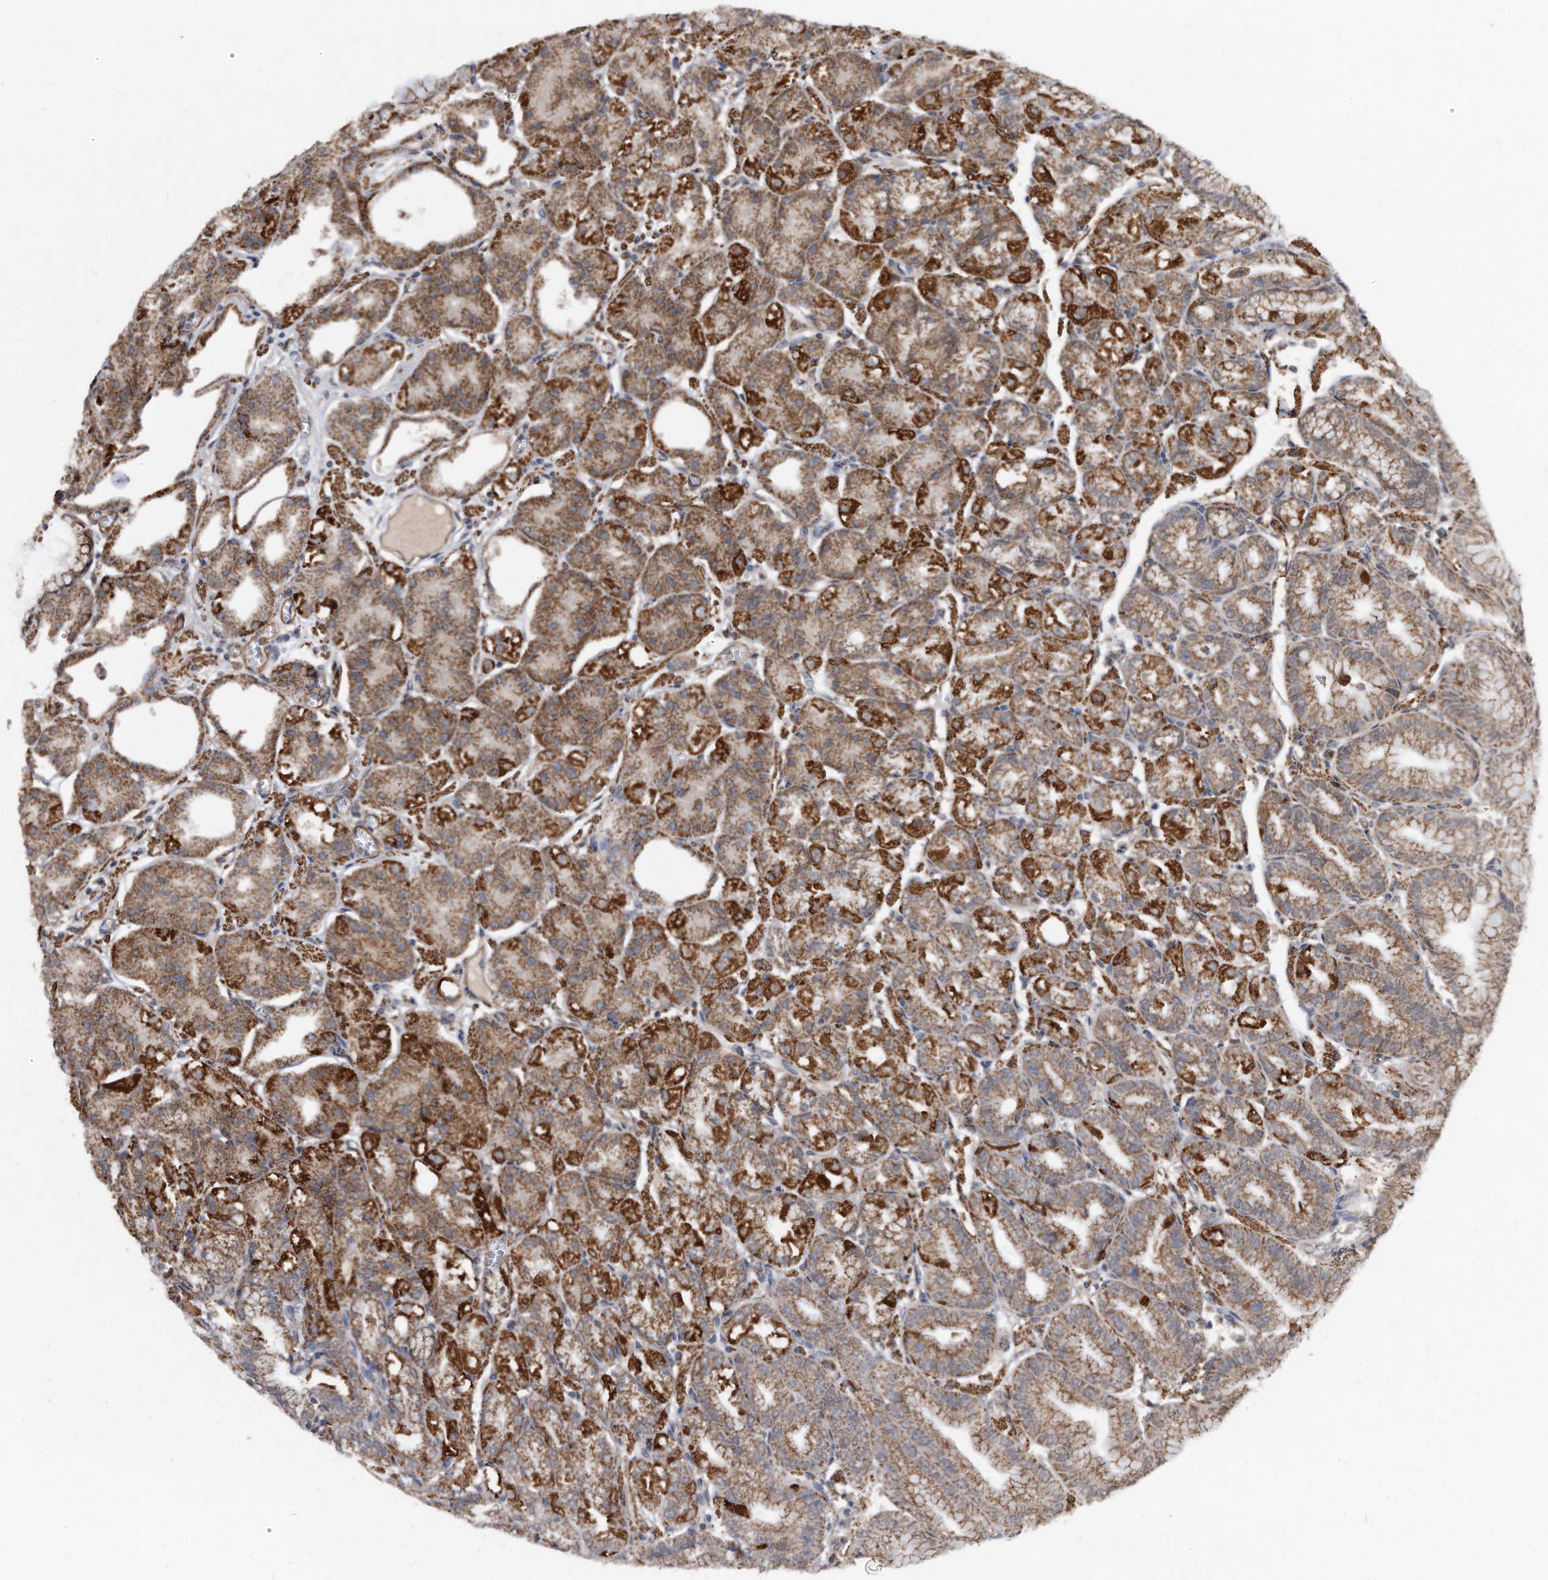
{"staining": {"intensity": "moderate", "quantity": "25%-75%", "location": "cytoplasmic/membranous"}, "tissue": "stomach", "cell_type": "Glandular cells", "image_type": "normal", "snomed": [{"axis": "morphology", "description": "Normal tissue, NOS"}, {"axis": "topography", "description": "Stomach, lower"}], "caption": "Stomach stained with immunohistochemistry exhibits moderate cytoplasmic/membranous expression in about 25%-75% of glandular cells.", "gene": "DUSP22", "patient": {"sex": "male", "age": 71}}